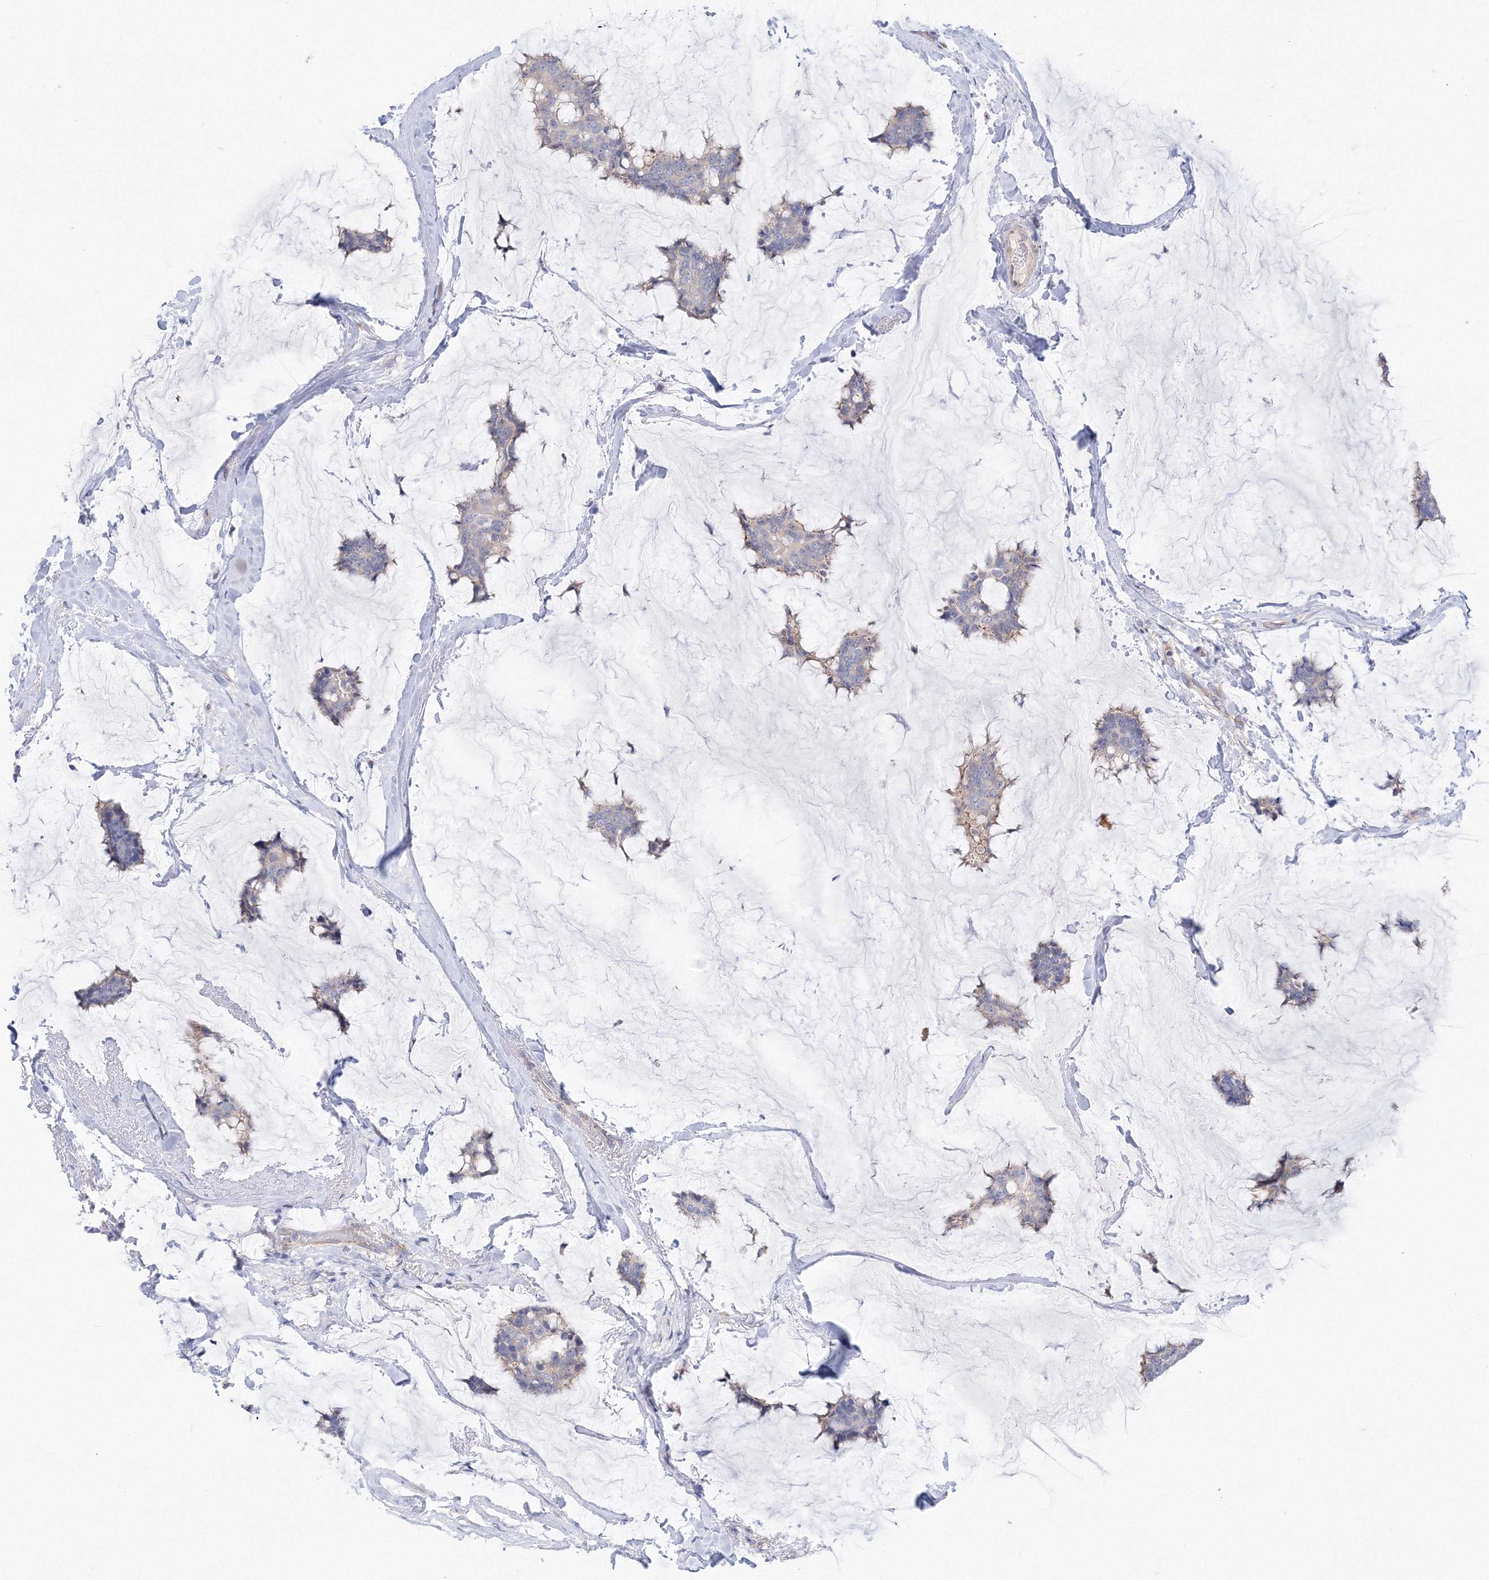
{"staining": {"intensity": "weak", "quantity": "25%-75%", "location": "cytoplasmic/membranous"}, "tissue": "breast cancer", "cell_type": "Tumor cells", "image_type": "cancer", "snomed": [{"axis": "morphology", "description": "Duct carcinoma"}, {"axis": "topography", "description": "Breast"}], "caption": "Immunohistochemistry (IHC) of breast cancer (invasive ductal carcinoma) displays low levels of weak cytoplasmic/membranous expression in about 25%-75% of tumor cells.", "gene": "DIS3L2", "patient": {"sex": "female", "age": 93}}